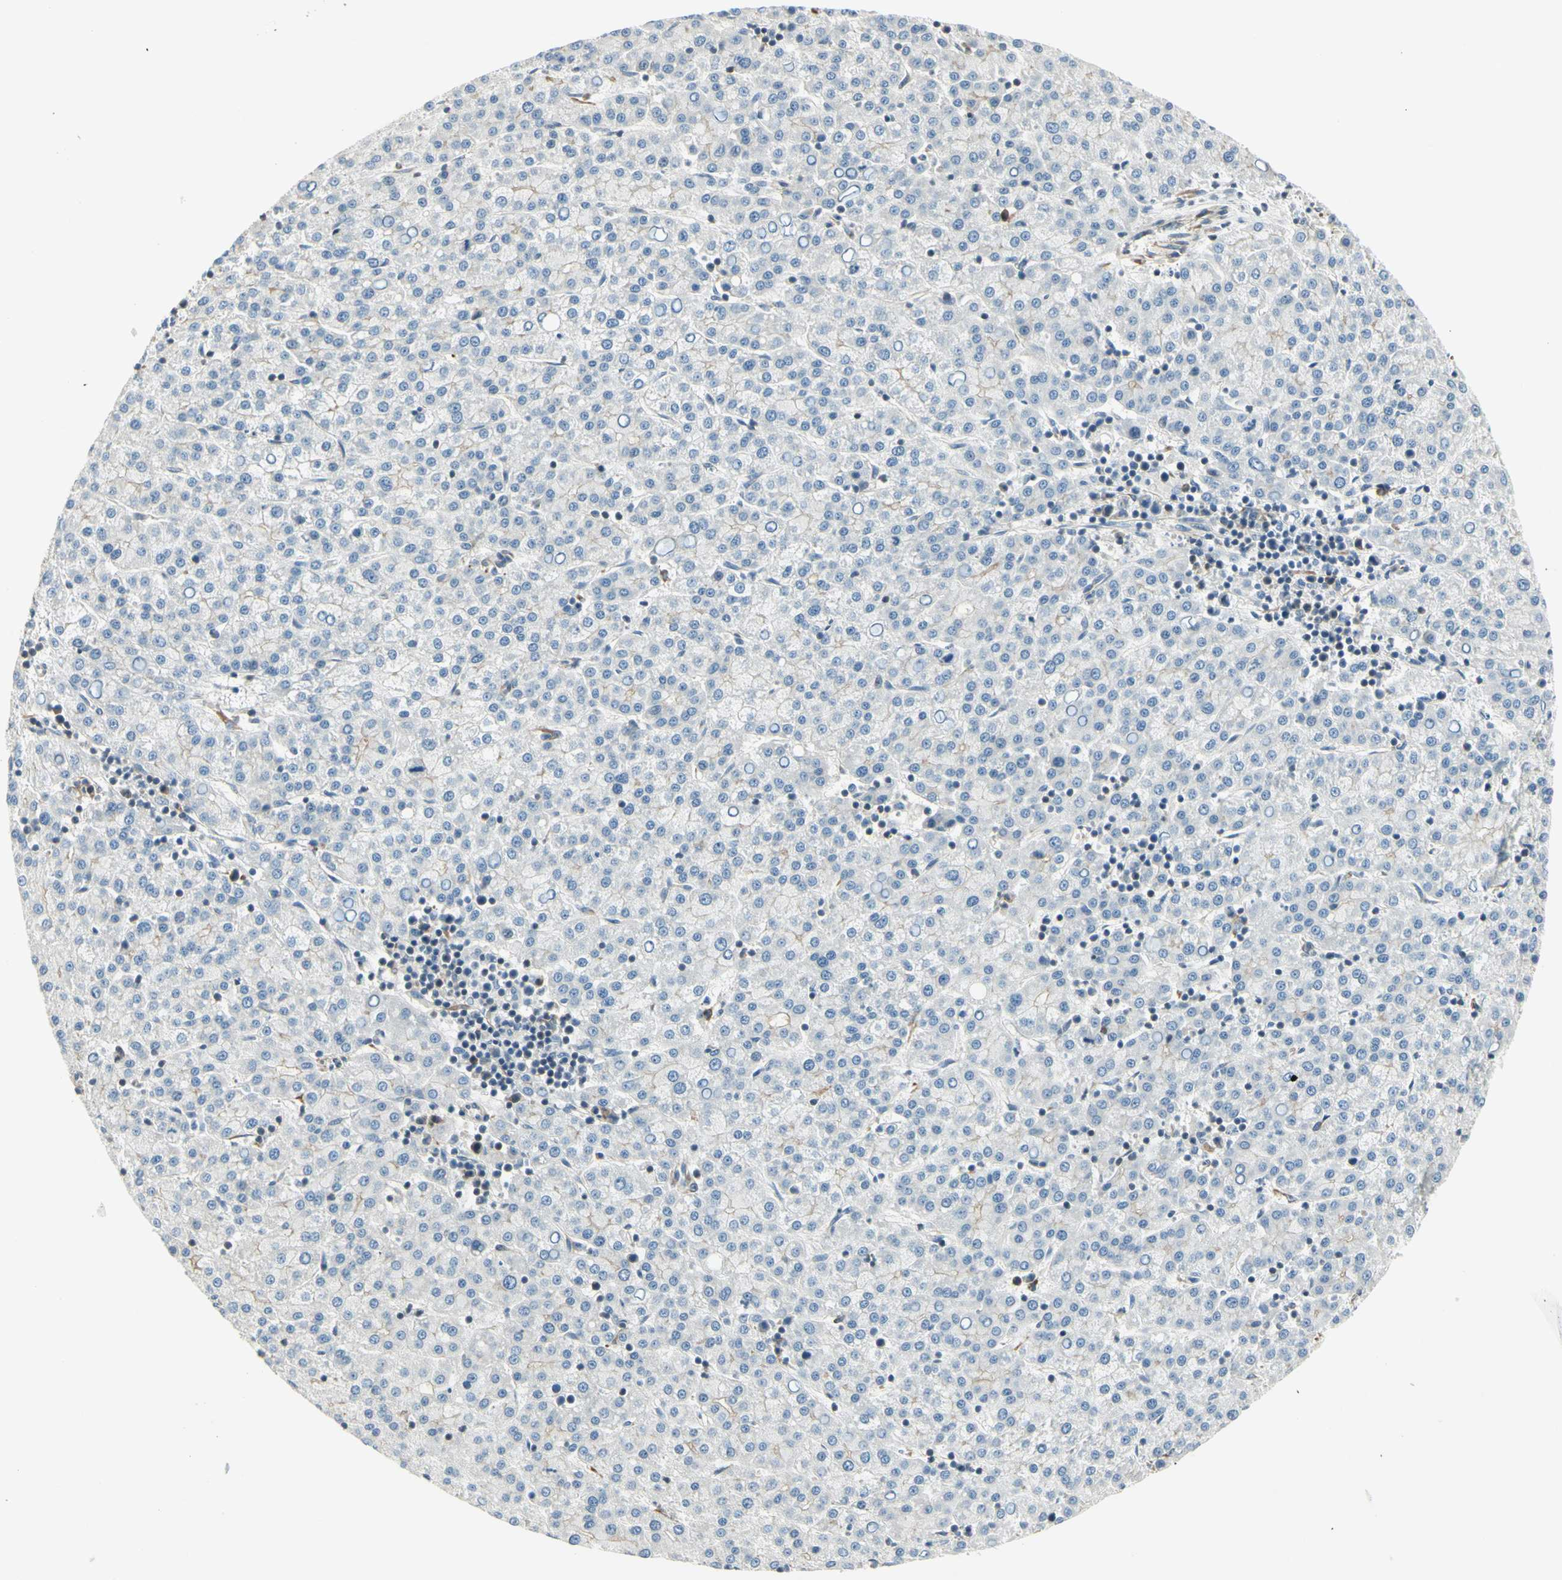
{"staining": {"intensity": "negative", "quantity": "none", "location": "none"}, "tissue": "liver cancer", "cell_type": "Tumor cells", "image_type": "cancer", "snomed": [{"axis": "morphology", "description": "Carcinoma, Hepatocellular, NOS"}, {"axis": "topography", "description": "Liver"}], "caption": "Immunohistochemistry (IHC) of human liver cancer reveals no positivity in tumor cells. The staining was performed using DAB (3,3'-diaminobenzidine) to visualize the protein expression in brown, while the nuclei were stained in blue with hematoxylin (Magnification: 20x).", "gene": "IGDCC4", "patient": {"sex": "female", "age": 58}}